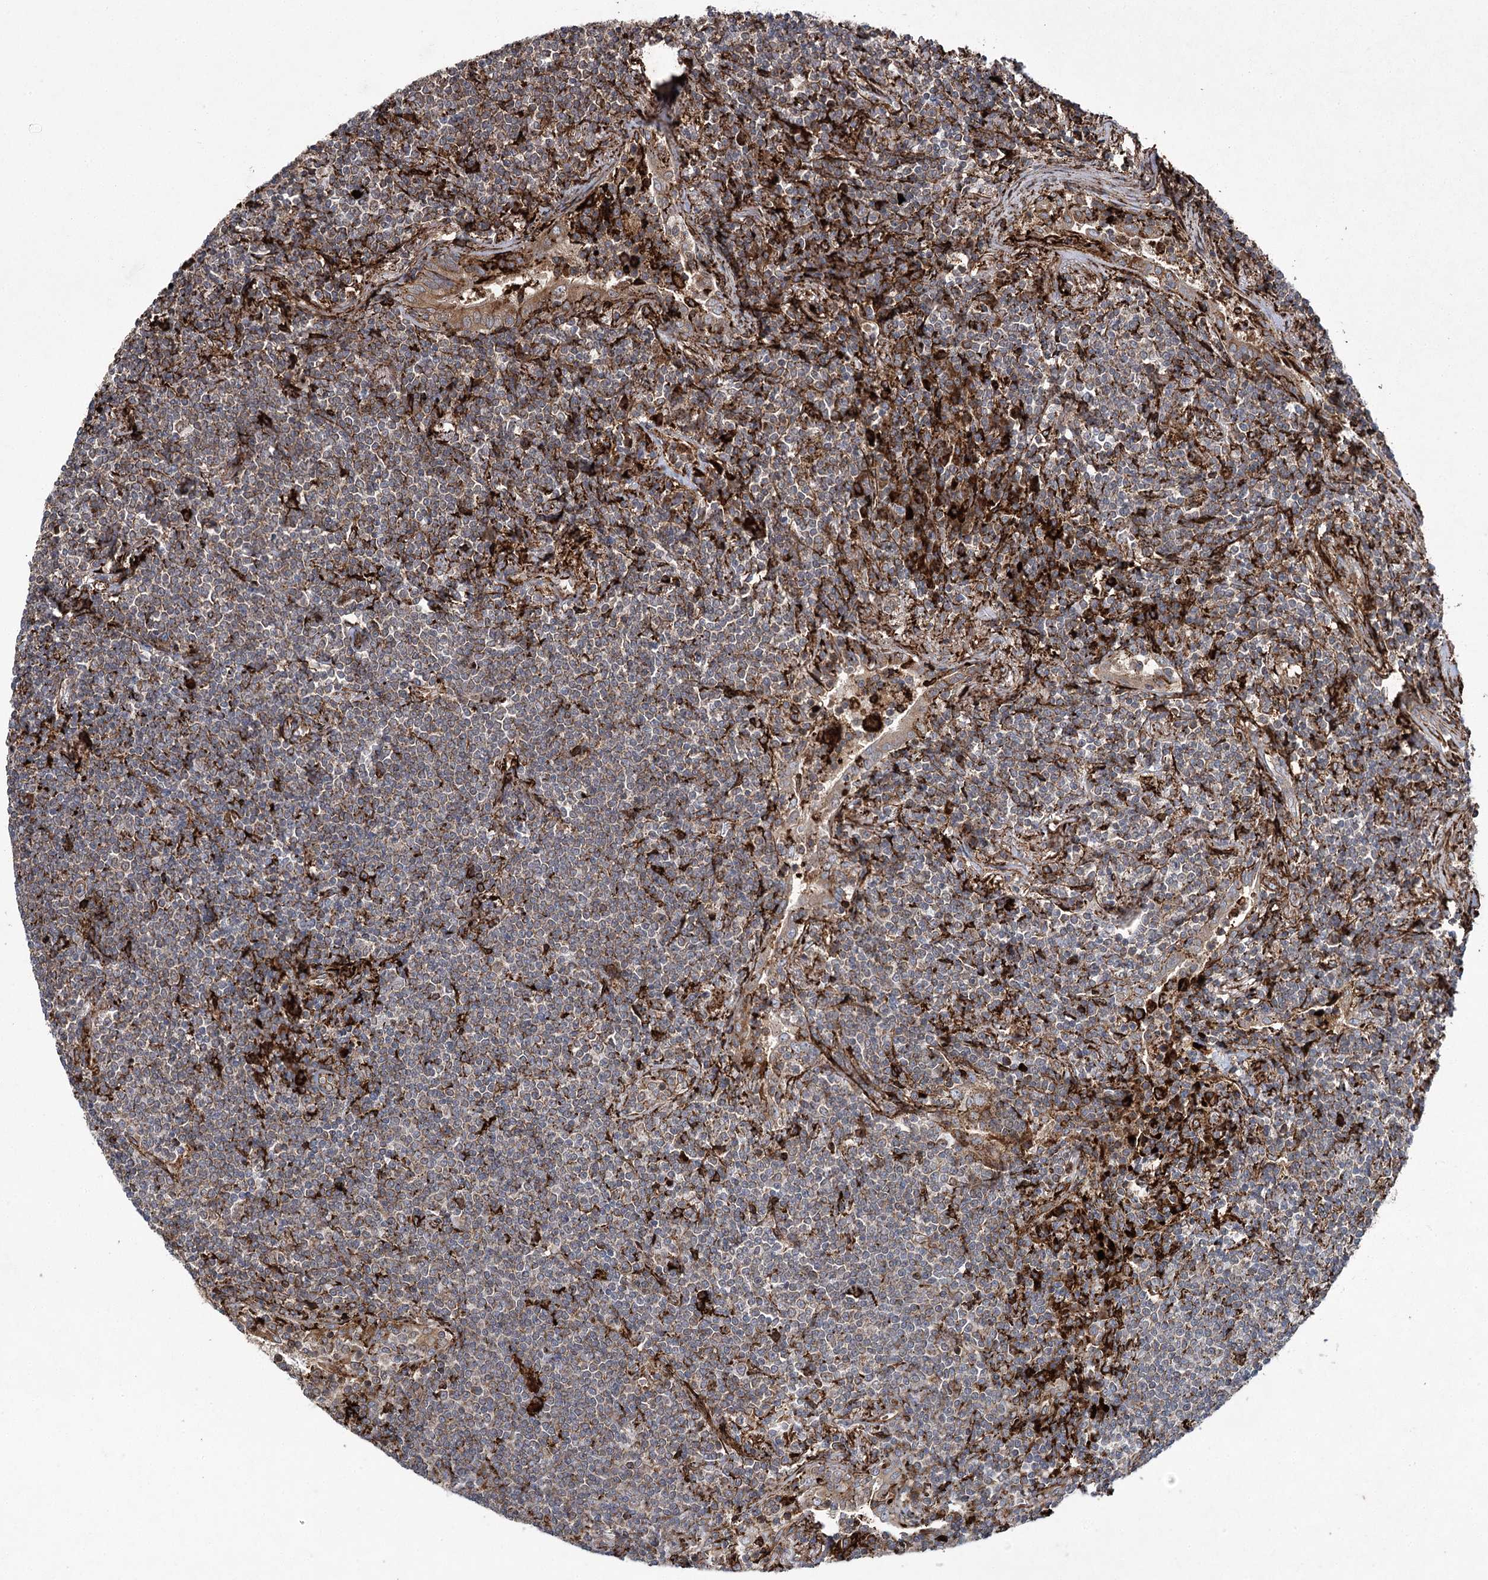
{"staining": {"intensity": "moderate", "quantity": ">75%", "location": "cytoplasmic/membranous"}, "tissue": "lymphoma", "cell_type": "Tumor cells", "image_type": "cancer", "snomed": [{"axis": "morphology", "description": "Malignant lymphoma, non-Hodgkin's type, Low grade"}, {"axis": "topography", "description": "Lung"}], "caption": "A brown stain labels moderate cytoplasmic/membranous staining of a protein in low-grade malignant lymphoma, non-Hodgkin's type tumor cells.", "gene": "DCUN1D4", "patient": {"sex": "female", "age": 71}}